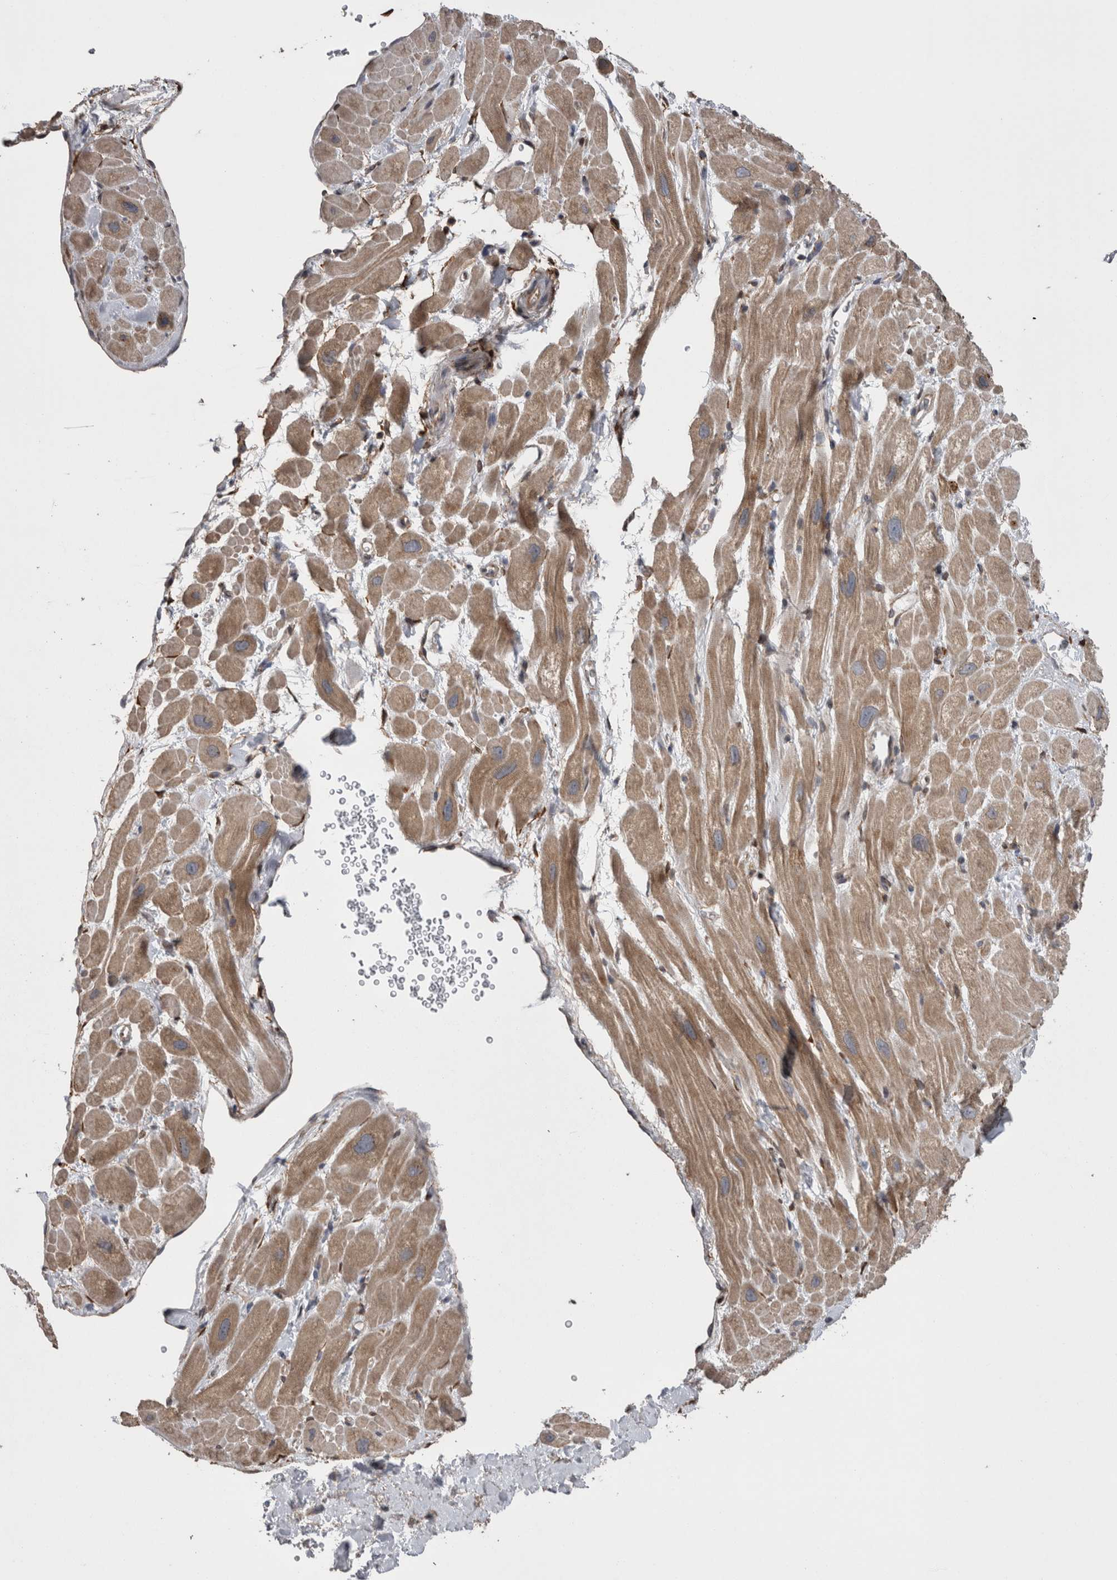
{"staining": {"intensity": "moderate", "quantity": "25%-75%", "location": "cytoplasmic/membranous"}, "tissue": "heart muscle", "cell_type": "Cardiomyocytes", "image_type": "normal", "snomed": [{"axis": "morphology", "description": "Normal tissue, NOS"}, {"axis": "topography", "description": "Heart"}], "caption": "Normal heart muscle was stained to show a protein in brown. There is medium levels of moderate cytoplasmic/membranous expression in approximately 25%-75% of cardiomyocytes.", "gene": "DDX6", "patient": {"sex": "male", "age": 49}}